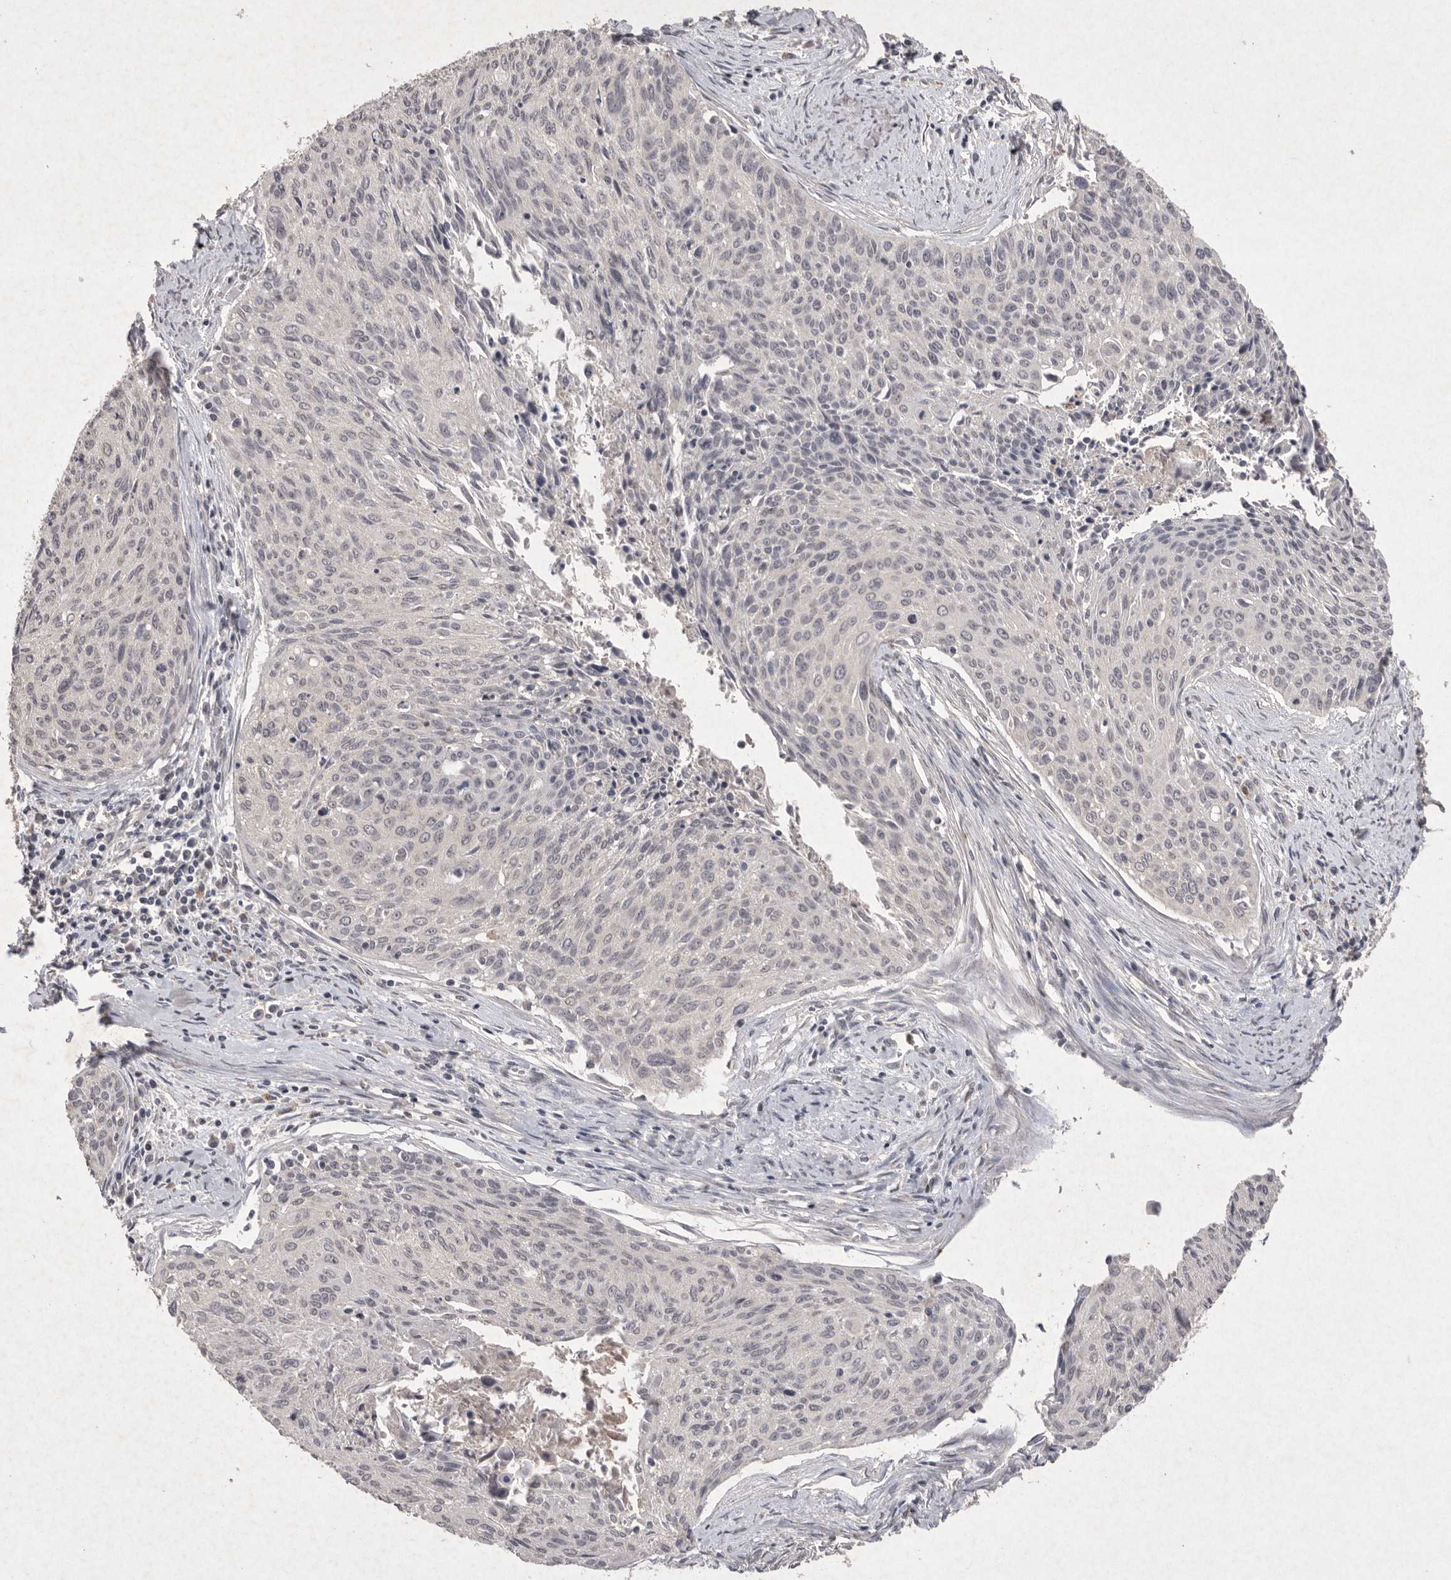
{"staining": {"intensity": "negative", "quantity": "none", "location": "none"}, "tissue": "cervical cancer", "cell_type": "Tumor cells", "image_type": "cancer", "snomed": [{"axis": "morphology", "description": "Squamous cell carcinoma, NOS"}, {"axis": "topography", "description": "Cervix"}], "caption": "Immunohistochemical staining of cervical cancer shows no significant expression in tumor cells.", "gene": "APLNR", "patient": {"sex": "female", "age": 55}}